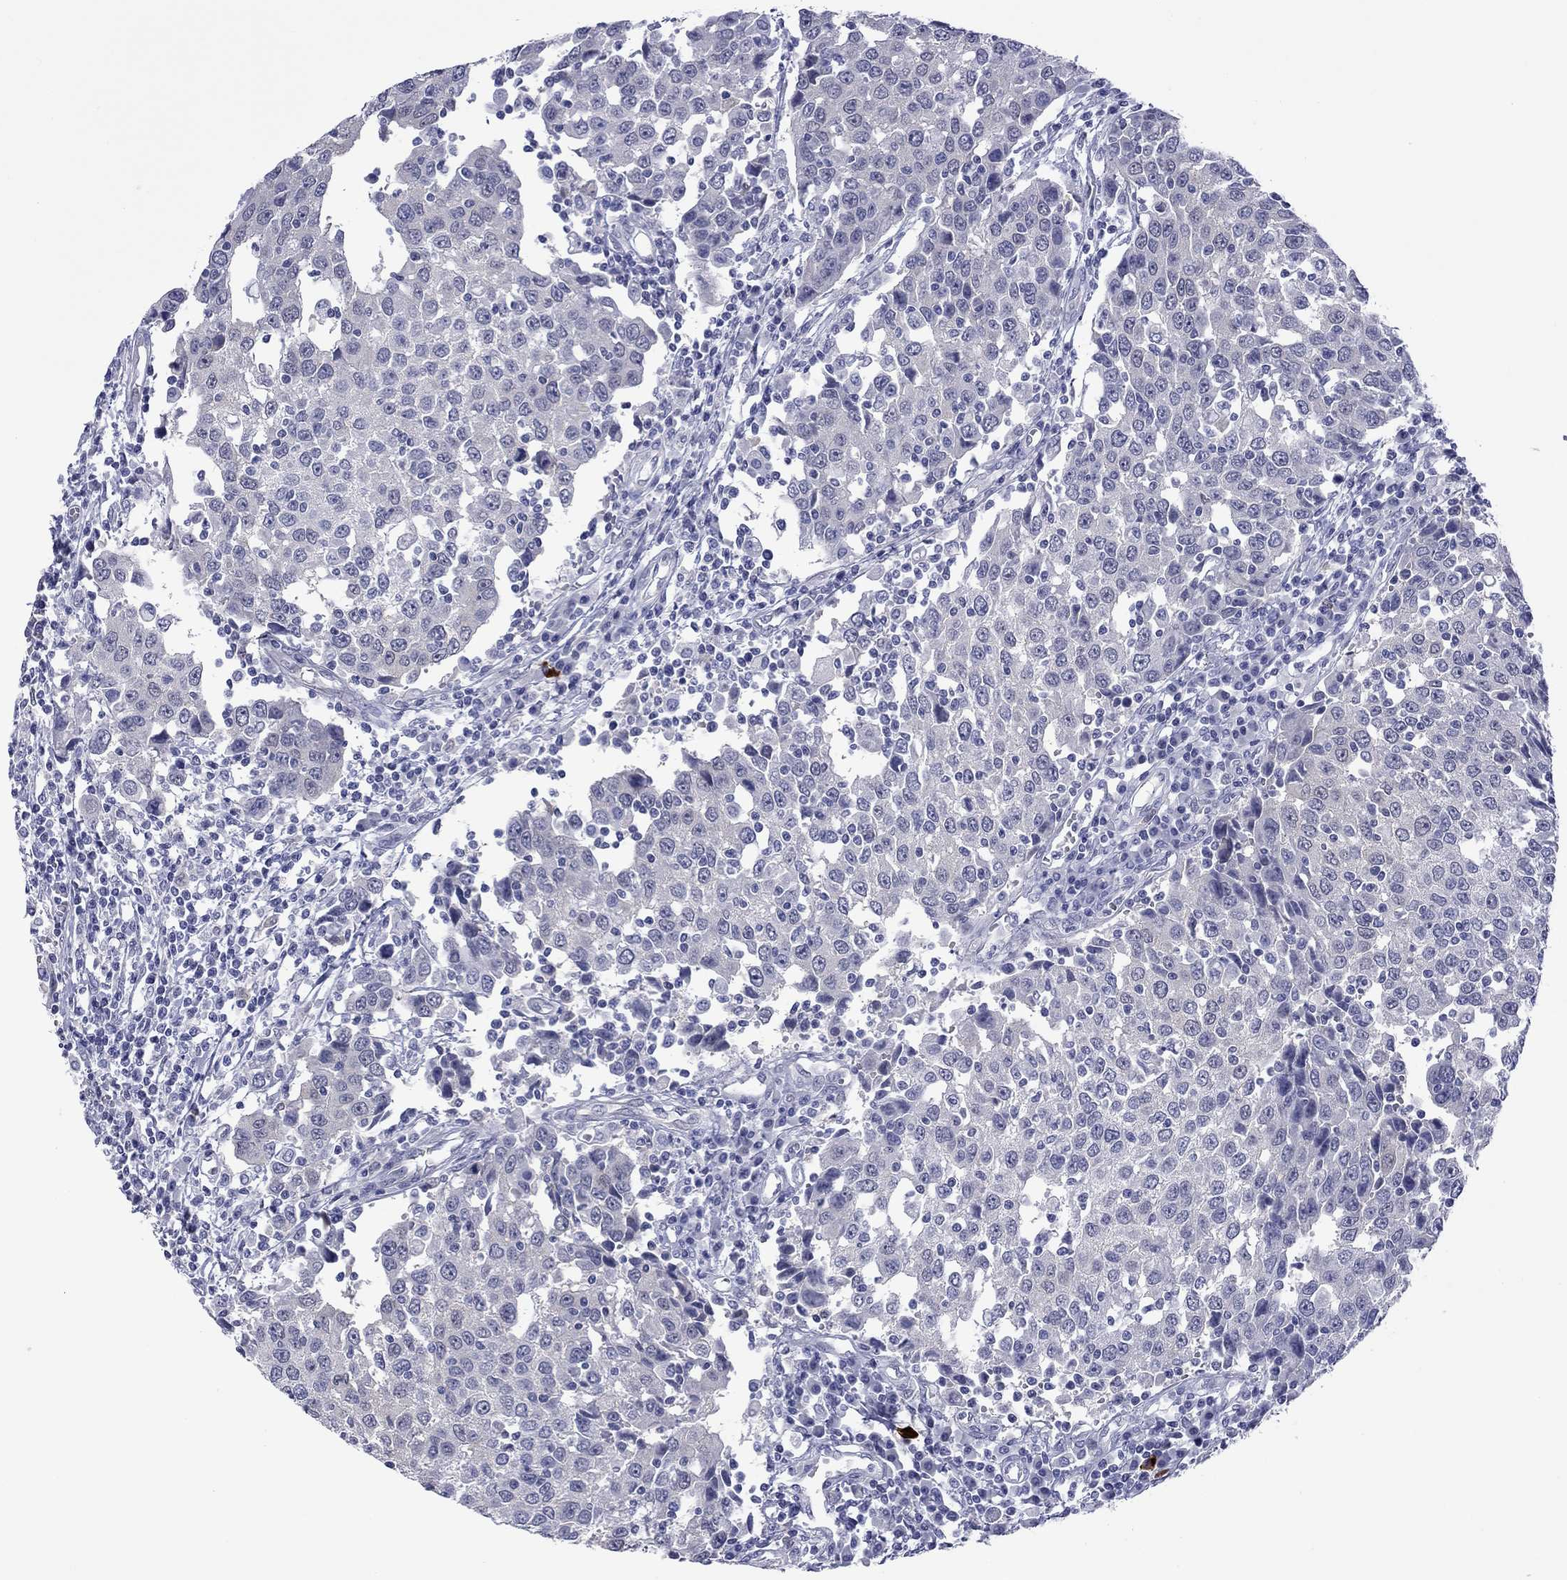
{"staining": {"intensity": "negative", "quantity": "none", "location": "none"}, "tissue": "urothelial cancer", "cell_type": "Tumor cells", "image_type": "cancer", "snomed": [{"axis": "morphology", "description": "Urothelial carcinoma, High grade"}, {"axis": "topography", "description": "Urinary bladder"}], "caption": "High magnification brightfield microscopy of urothelial carcinoma (high-grade) stained with DAB (brown) and counterstained with hematoxylin (blue): tumor cells show no significant staining.", "gene": "CTNNBIP1", "patient": {"sex": "female", "age": 85}}